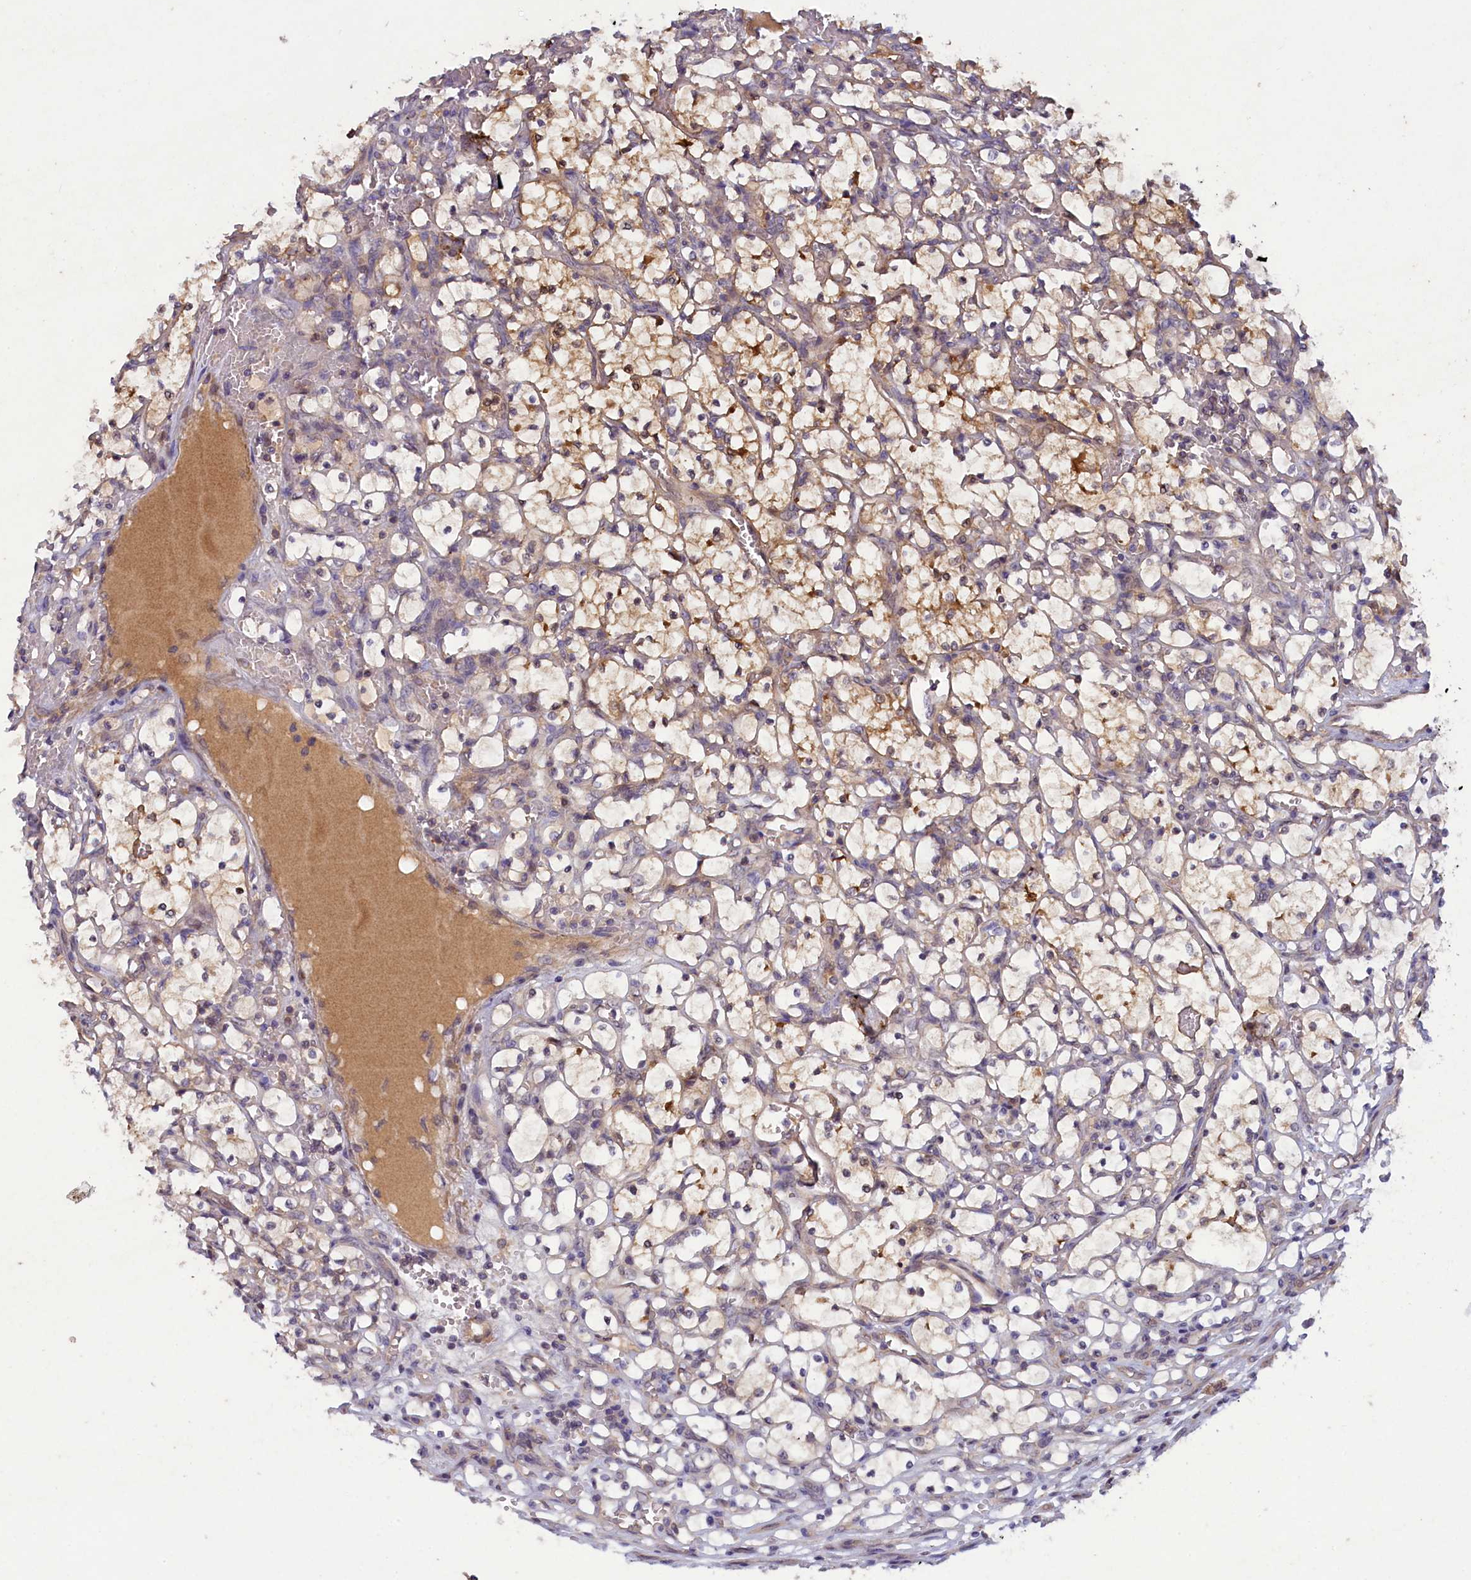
{"staining": {"intensity": "moderate", "quantity": "25%-75%", "location": "cytoplasmic/membranous"}, "tissue": "renal cancer", "cell_type": "Tumor cells", "image_type": "cancer", "snomed": [{"axis": "morphology", "description": "Adenocarcinoma, NOS"}, {"axis": "topography", "description": "Kidney"}], "caption": "Human adenocarcinoma (renal) stained with a brown dye demonstrates moderate cytoplasmic/membranous positive staining in about 25%-75% of tumor cells.", "gene": "NUBP1", "patient": {"sex": "female", "age": 69}}